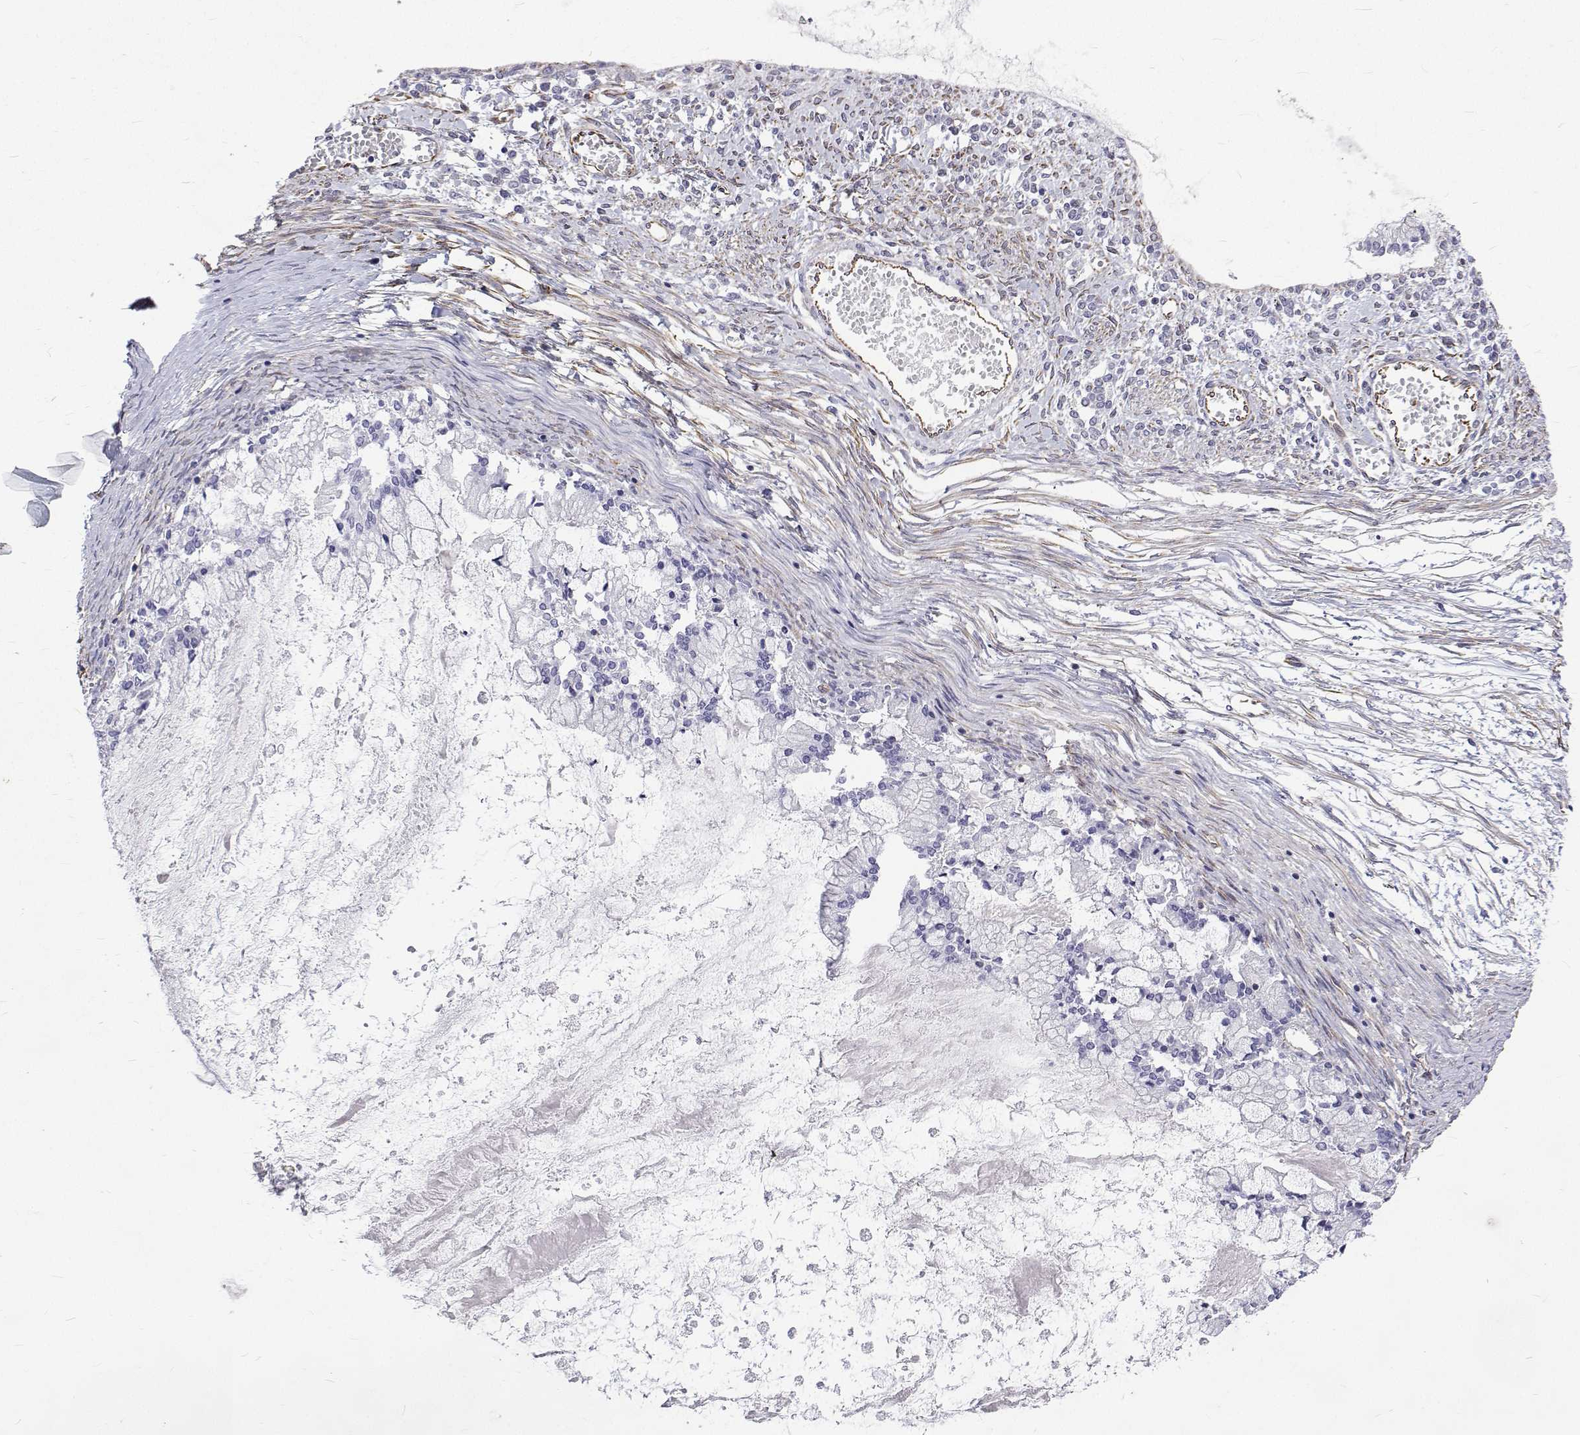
{"staining": {"intensity": "negative", "quantity": "none", "location": "none"}, "tissue": "ovarian cancer", "cell_type": "Tumor cells", "image_type": "cancer", "snomed": [{"axis": "morphology", "description": "Cystadenocarcinoma, mucinous, NOS"}, {"axis": "topography", "description": "Ovary"}], "caption": "The histopathology image reveals no staining of tumor cells in ovarian cancer (mucinous cystadenocarcinoma).", "gene": "OPRPN", "patient": {"sex": "female", "age": 67}}